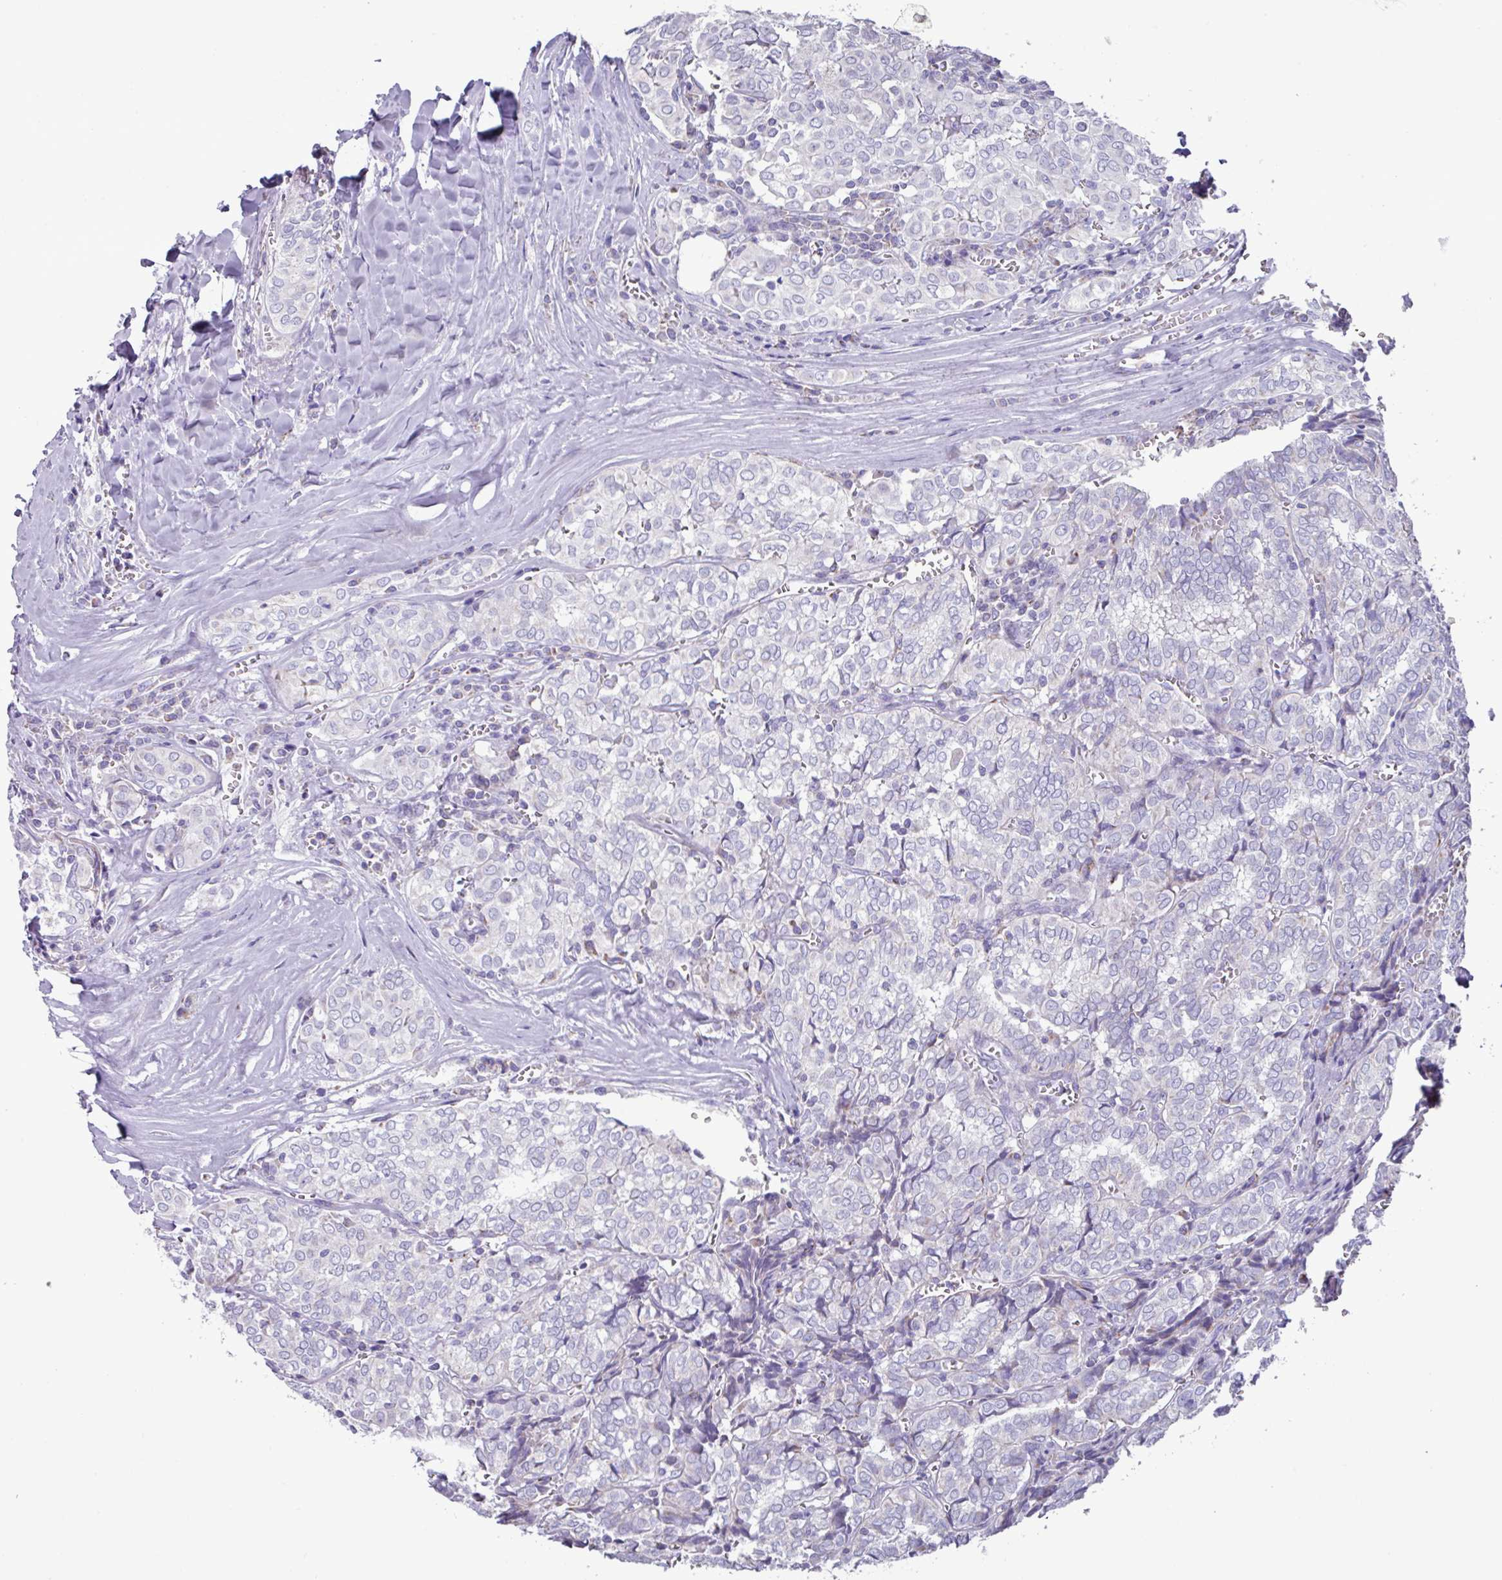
{"staining": {"intensity": "negative", "quantity": "none", "location": "none"}, "tissue": "thyroid cancer", "cell_type": "Tumor cells", "image_type": "cancer", "snomed": [{"axis": "morphology", "description": "Papillary adenocarcinoma, NOS"}, {"axis": "topography", "description": "Thyroid gland"}], "caption": "The immunohistochemistry (IHC) image has no significant staining in tumor cells of papillary adenocarcinoma (thyroid) tissue. Nuclei are stained in blue.", "gene": "MT-ND4", "patient": {"sex": "female", "age": 30}}